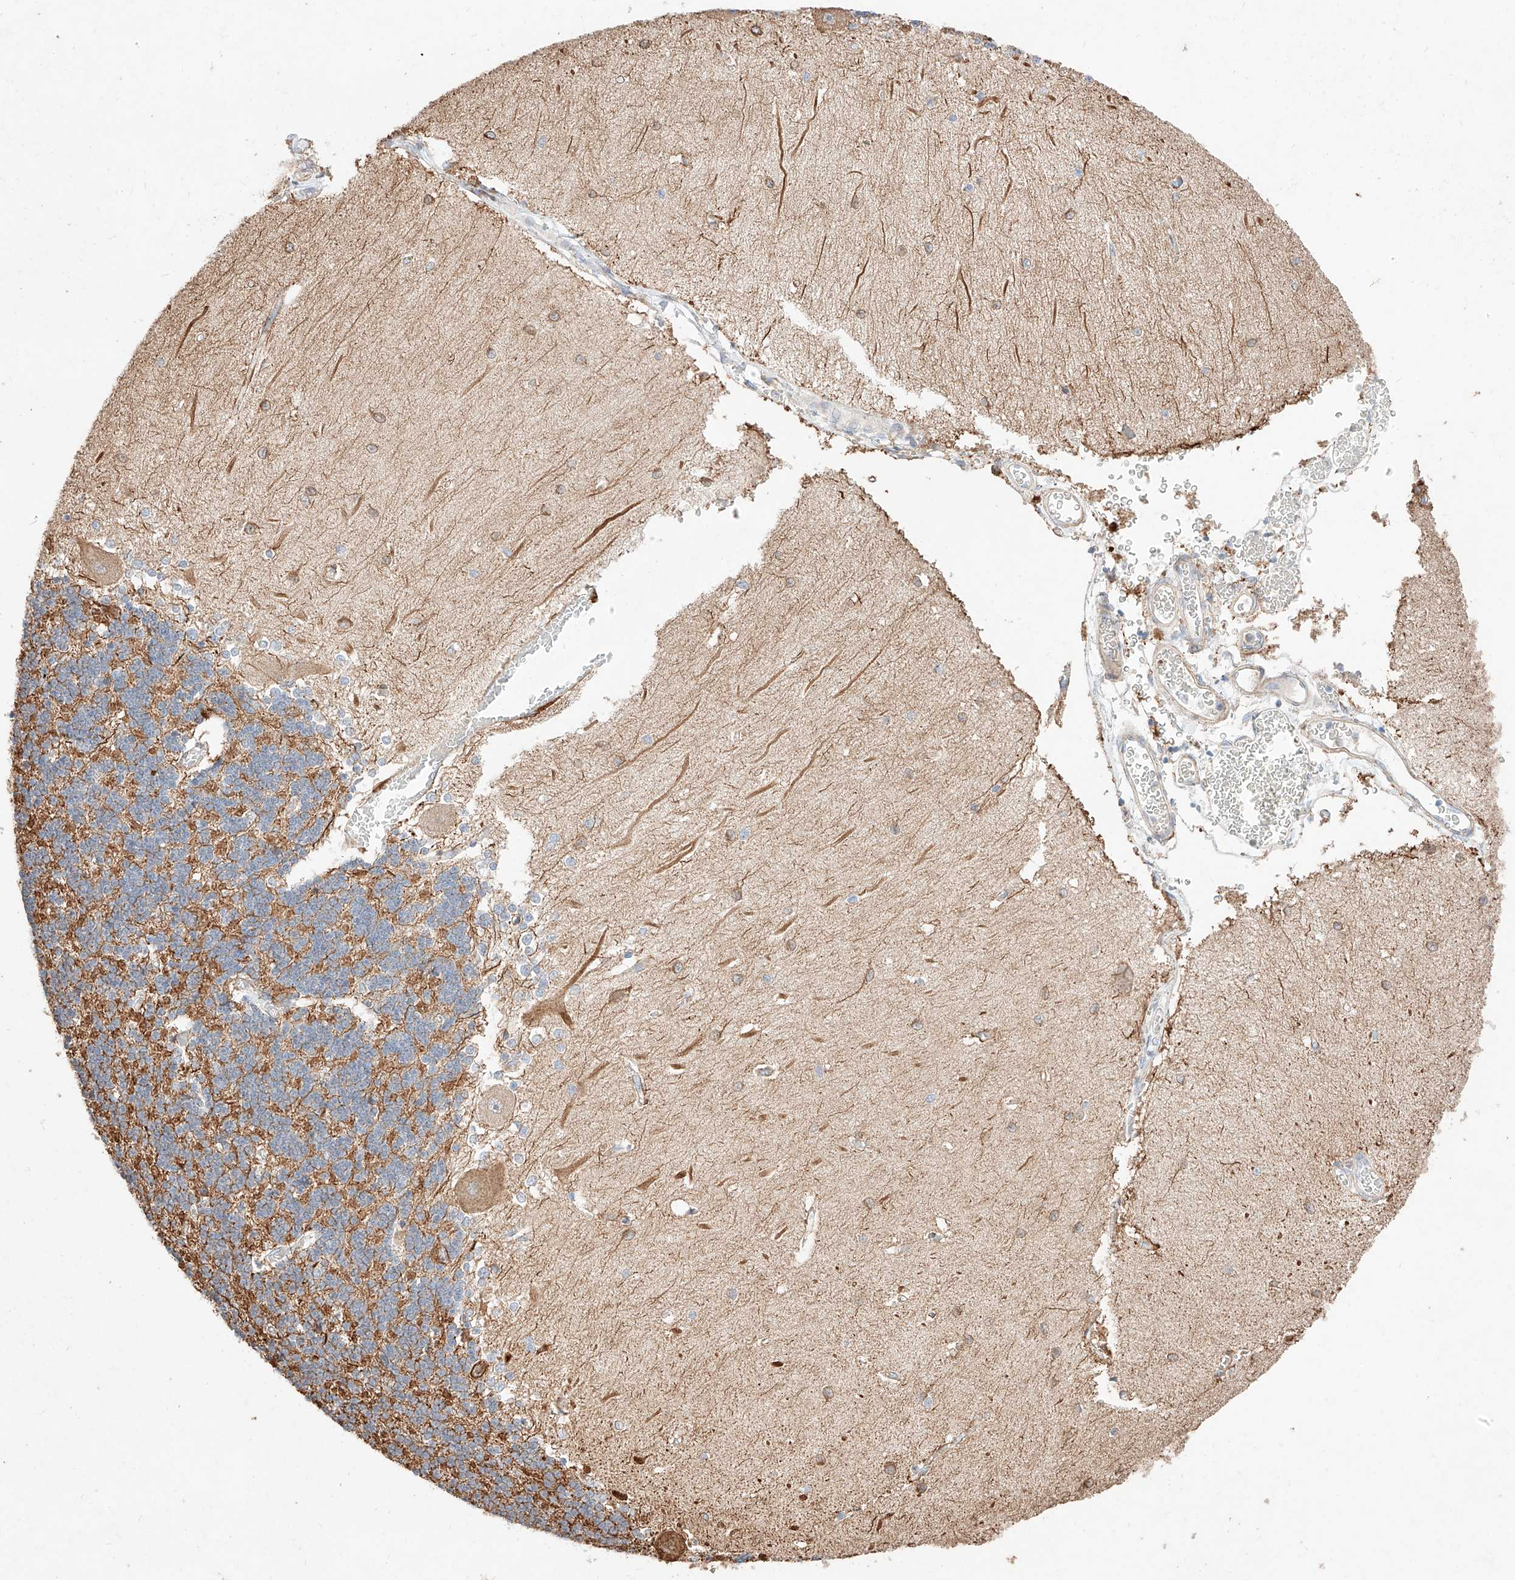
{"staining": {"intensity": "moderate", "quantity": "<25%", "location": "cytoplasmic/membranous"}, "tissue": "cerebellum", "cell_type": "Cells in granular layer", "image_type": "normal", "snomed": [{"axis": "morphology", "description": "Normal tissue, NOS"}, {"axis": "topography", "description": "Cerebellum"}], "caption": "Immunohistochemical staining of unremarkable cerebellum displays <25% levels of moderate cytoplasmic/membranous protein positivity in about <25% of cells in granular layer. (Brightfield microscopy of DAB IHC at high magnification).", "gene": "ATP9B", "patient": {"sex": "male", "age": 37}}